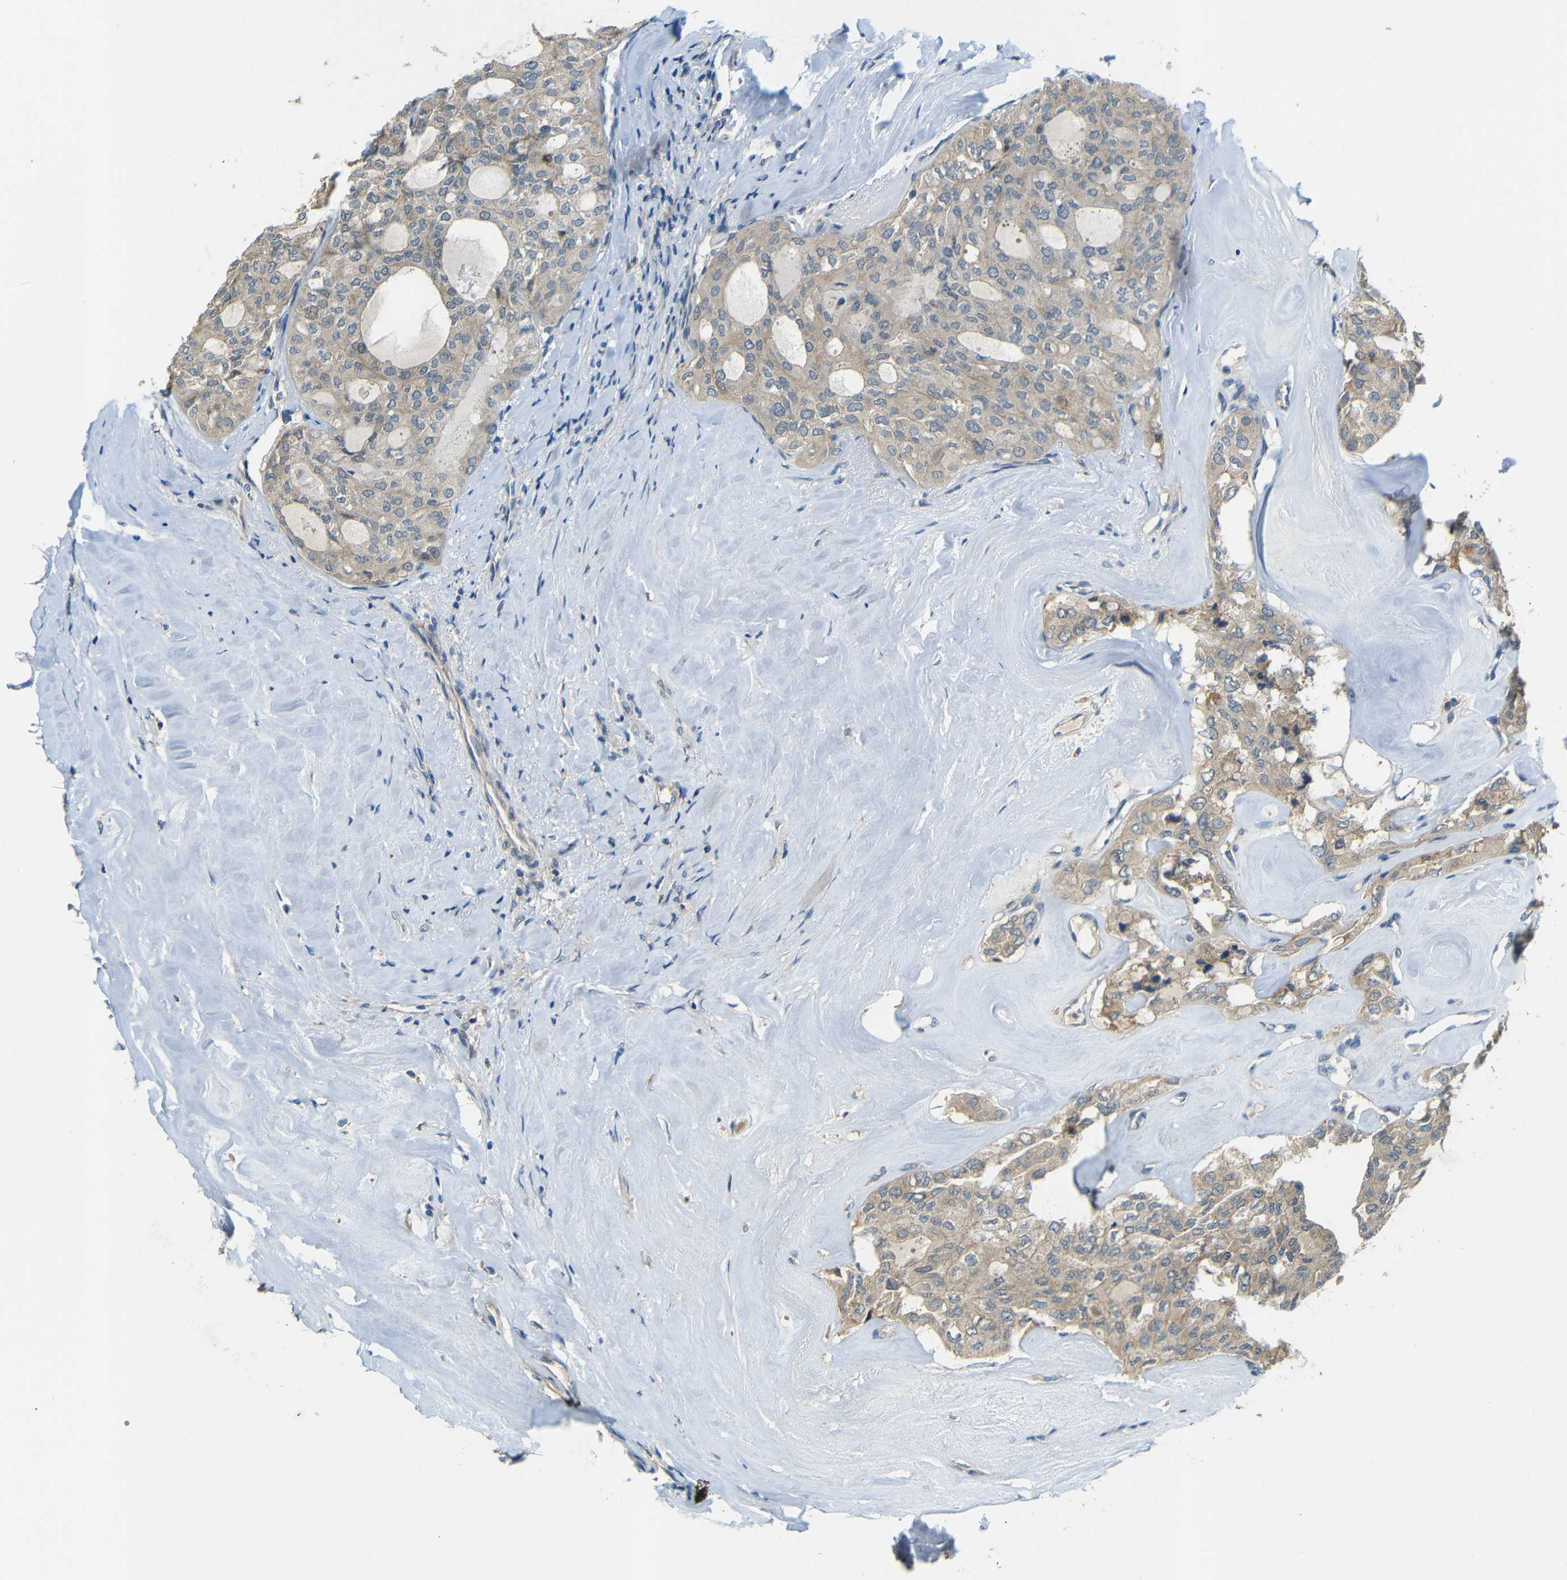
{"staining": {"intensity": "weak", "quantity": ">75%", "location": "cytoplasmic/membranous"}, "tissue": "thyroid cancer", "cell_type": "Tumor cells", "image_type": "cancer", "snomed": [{"axis": "morphology", "description": "Follicular adenoma carcinoma, NOS"}, {"axis": "topography", "description": "Thyroid gland"}], "caption": "Tumor cells exhibit weak cytoplasmic/membranous positivity in approximately >75% of cells in thyroid follicular adenoma carcinoma.", "gene": "FNDC3A", "patient": {"sex": "male", "age": 75}}